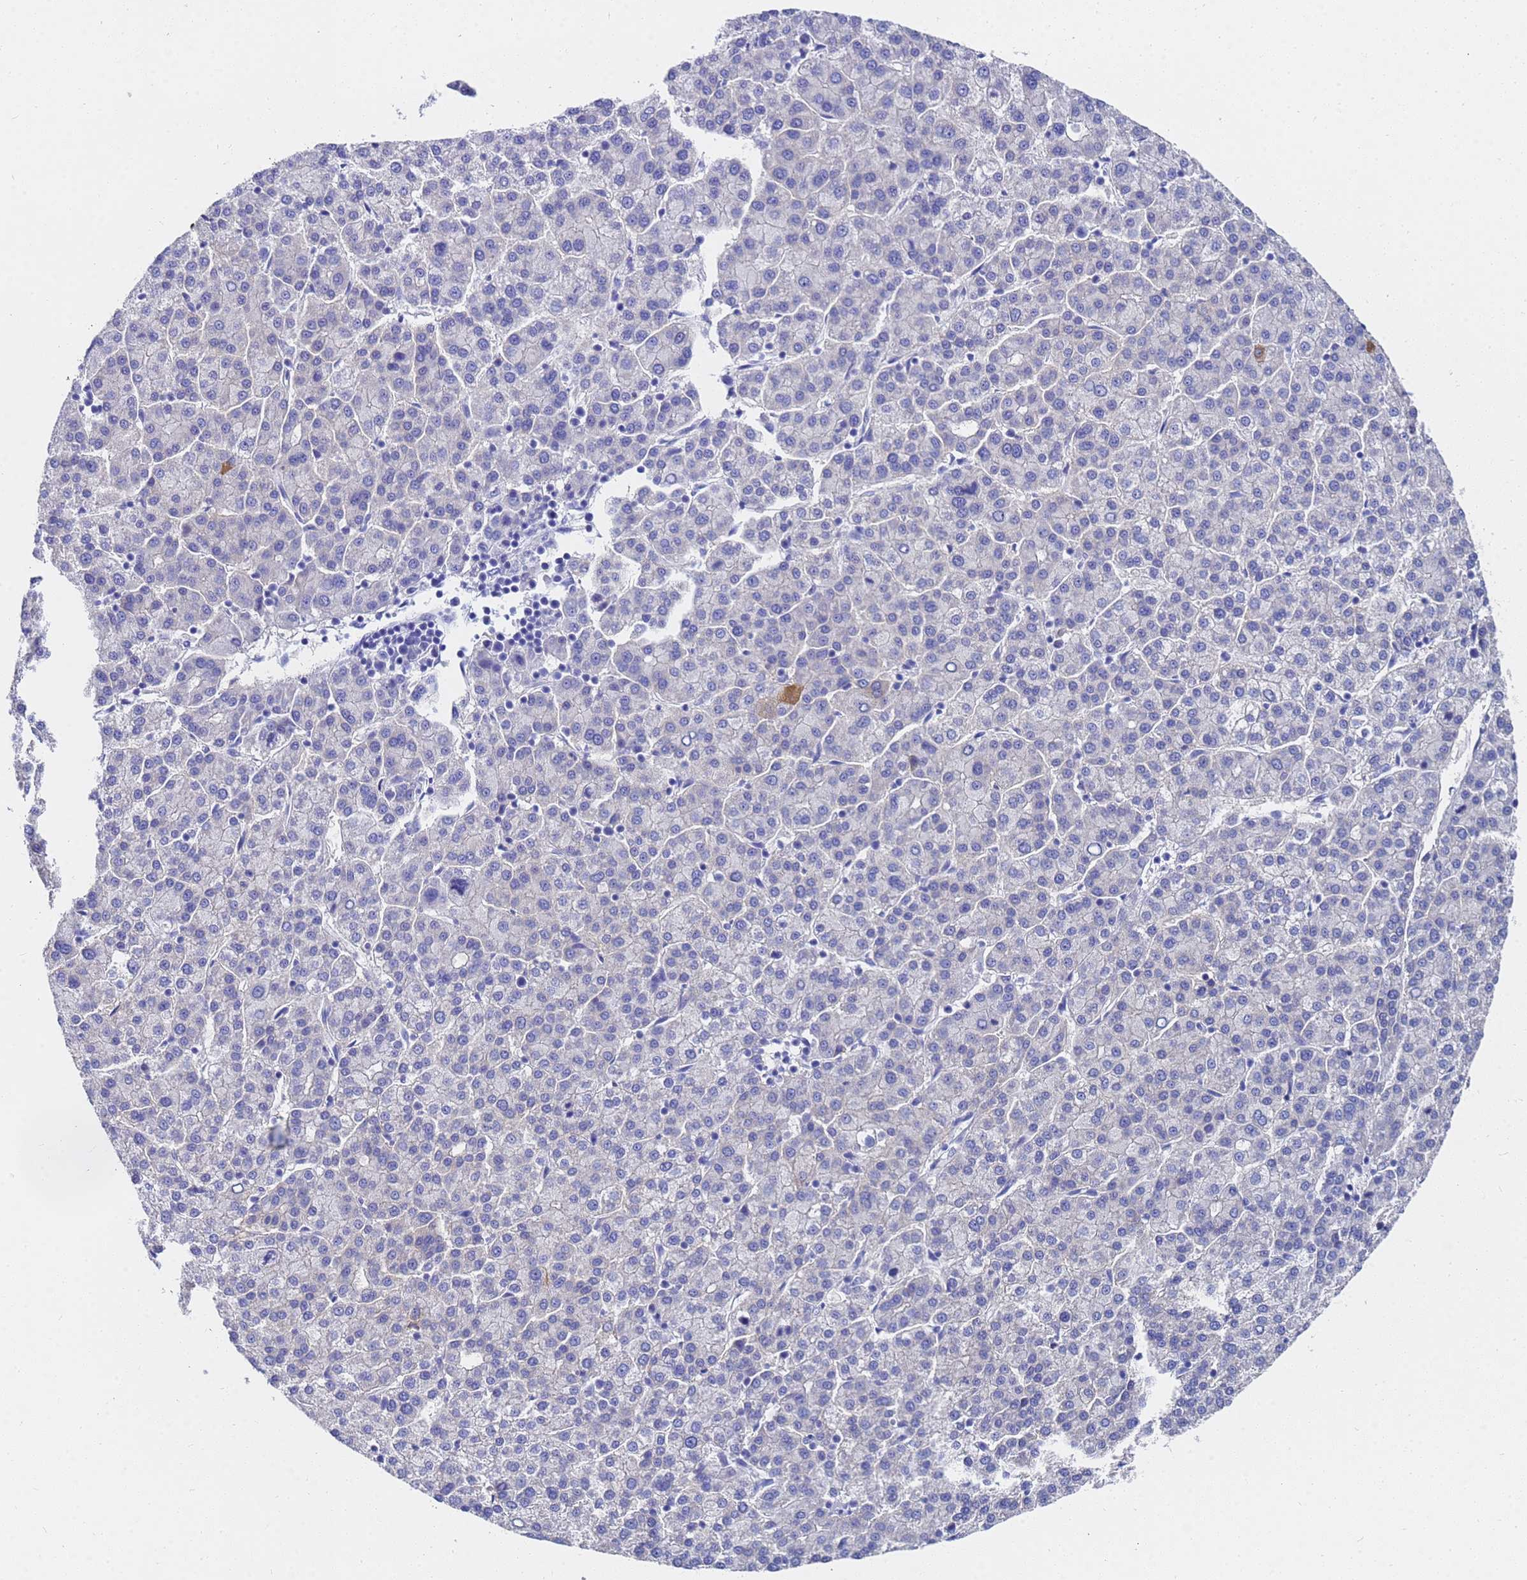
{"staining": {"intensity": "negative", "quantity": "none", "location": "none"}, "tissue": "liver cancer", "cell_type": "Tumor cells", "image_type": "cancer", "snomed": [{"axis": "morphology", "description": "Carcinoma, Hepatocellular, NOS"}, {"axis": "topography", "description": "Liver"}], "caption": "Immunohistochemical staining of human liver cancer (hepatocellular carcinoma) displays no significant staining in tumor cells.", "gene": "C2orf72", "patient": {"sex": "female", "age": 58}}